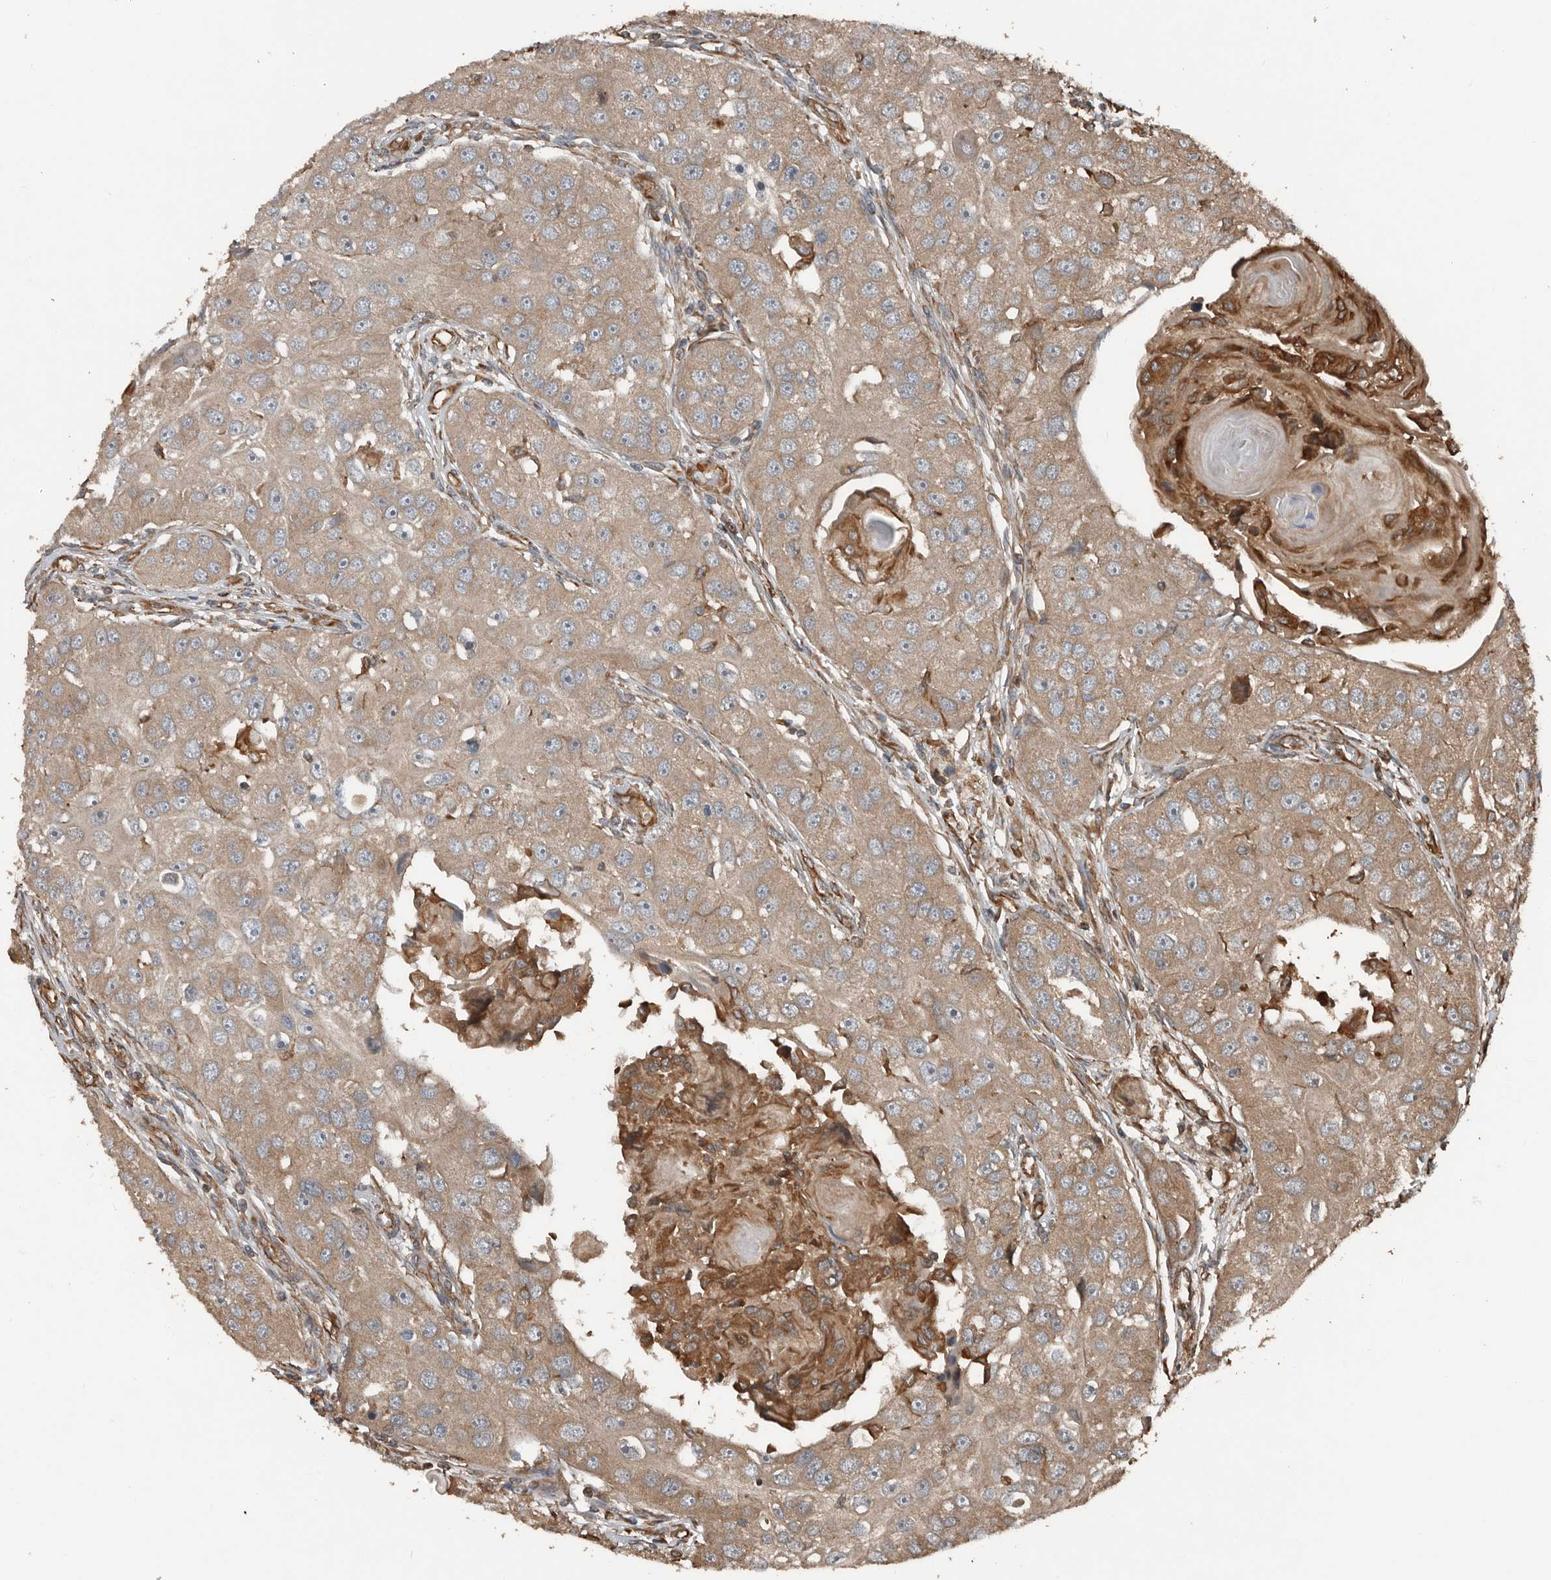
{"staining": {"intensity": "weak", "quantity": ">75%", "location": "cytoplasmic/membranous"}, "tissue": "head and neck cancer", "cell_type": "Tumor cells", "image_type": "cancer", "snomed": [{"axis": "morphology", "description": "Normal tissue, NOS"}, {"axis": "morphology", "description": "Squamous cell carcinoma, NOS"}, {"axis": "topography", "description": "Skeletal muscle"}, {"axis": "topography", "description": "Head-Neck"}], "caption": "Tumor cells demonstrate low levels of weak cytoplasmic/membranous expression in about >75% of cells in head and neck cancer (squamous cell carcinoma).", "gene": "YOD1", "patient": {"sex": "male", "age": 51}}